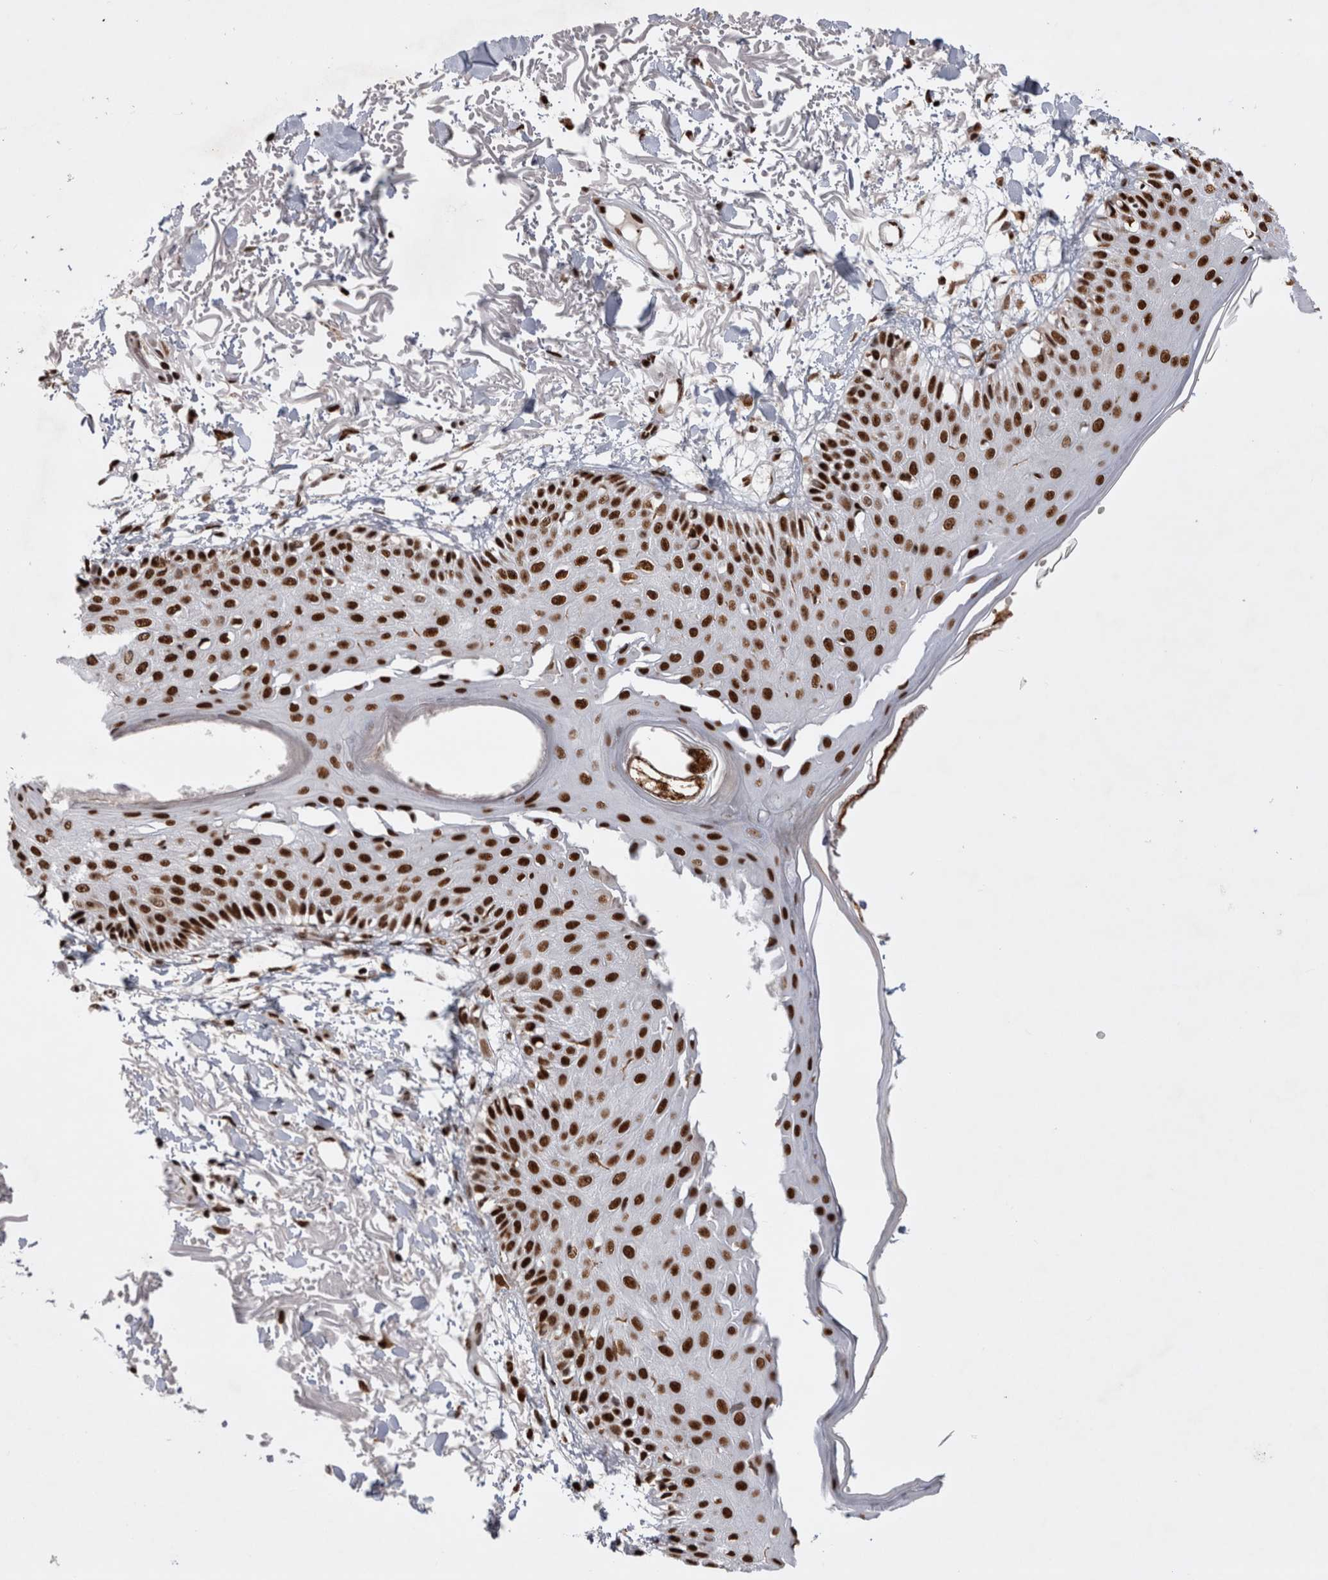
{"staining": {"intensity": "strong", "quantity": ">75%", "location": "nuclear"}, "tissue": "skin", "cell_type": "Fibroblasts", "image_type": "normal", "snomed": [{"axis": "morphology", "description": "Normal tissue, NOS"}, {"axis": "morphology", "description": "Squamous cell carcinoma, NOS"}, {"axis": "topography", "description": "Skin"}, {"axis": "topography", "description": "Peripheral nerve tissue"}], "caption": "Immunohistochemical staining of unremarkable human skin exhibits high levels of strong nuclear positivity in about >75% of fibroblasts.", "gene": "EYA2", "patient": {"sex": "male", "age": 83}}